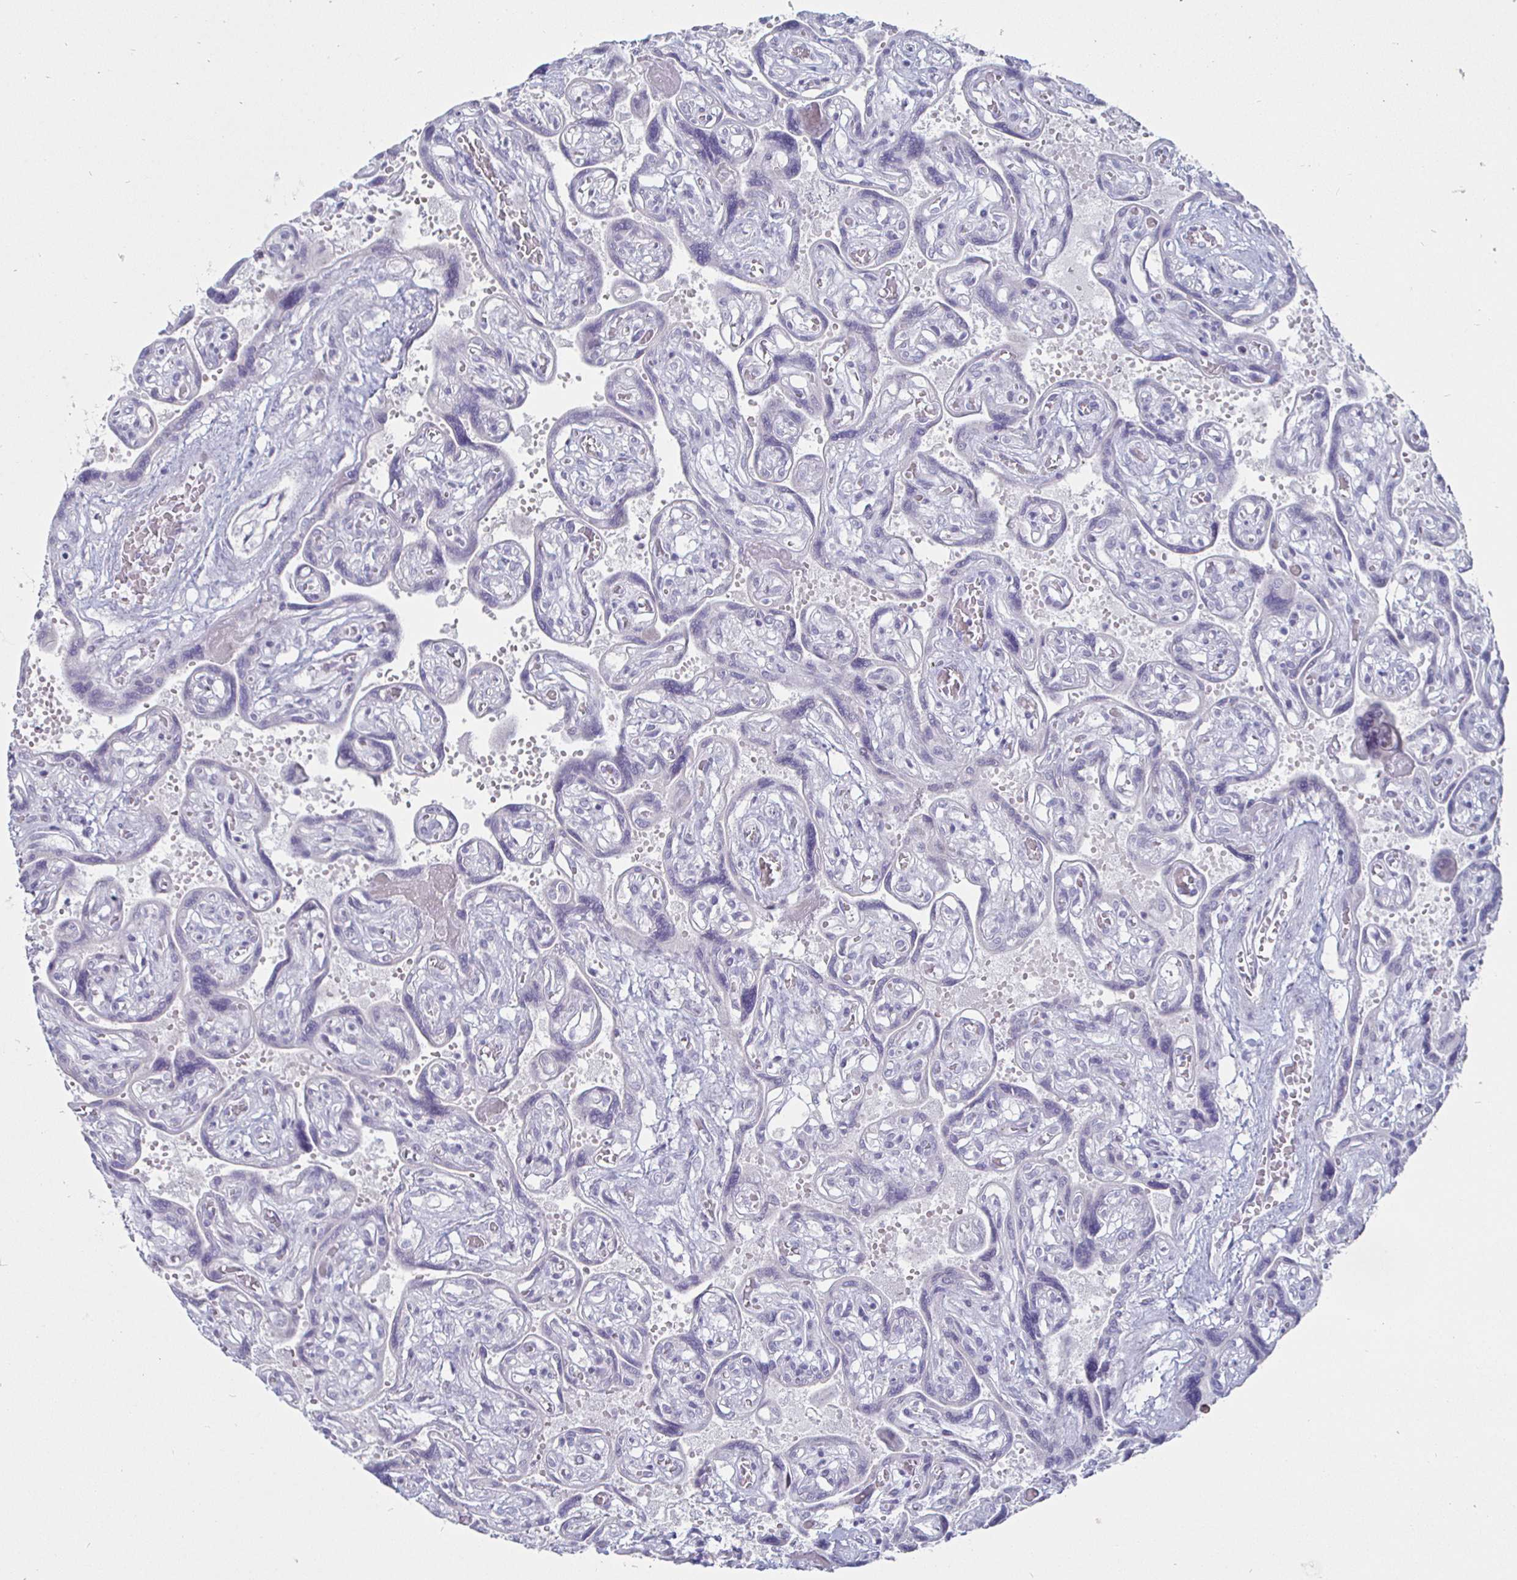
{"staining": {"intensity": "negative", "quantity": "none", "location": "none"}, "tissue": "placenta", "cell_type": "Decidual cells", "image_type": "normal", "snomed": [{"axis": "morphology", "description": "Normal tissue, NOS"}, {"axis": "topography", "description": "Placenta"}], "caption": "Immunohistochemical staining of unremarkable placenta demonstrates no significant staining in decidual cells.", "gene": "DMRTB1", "patient": {"sex": "female", "age": 32}}